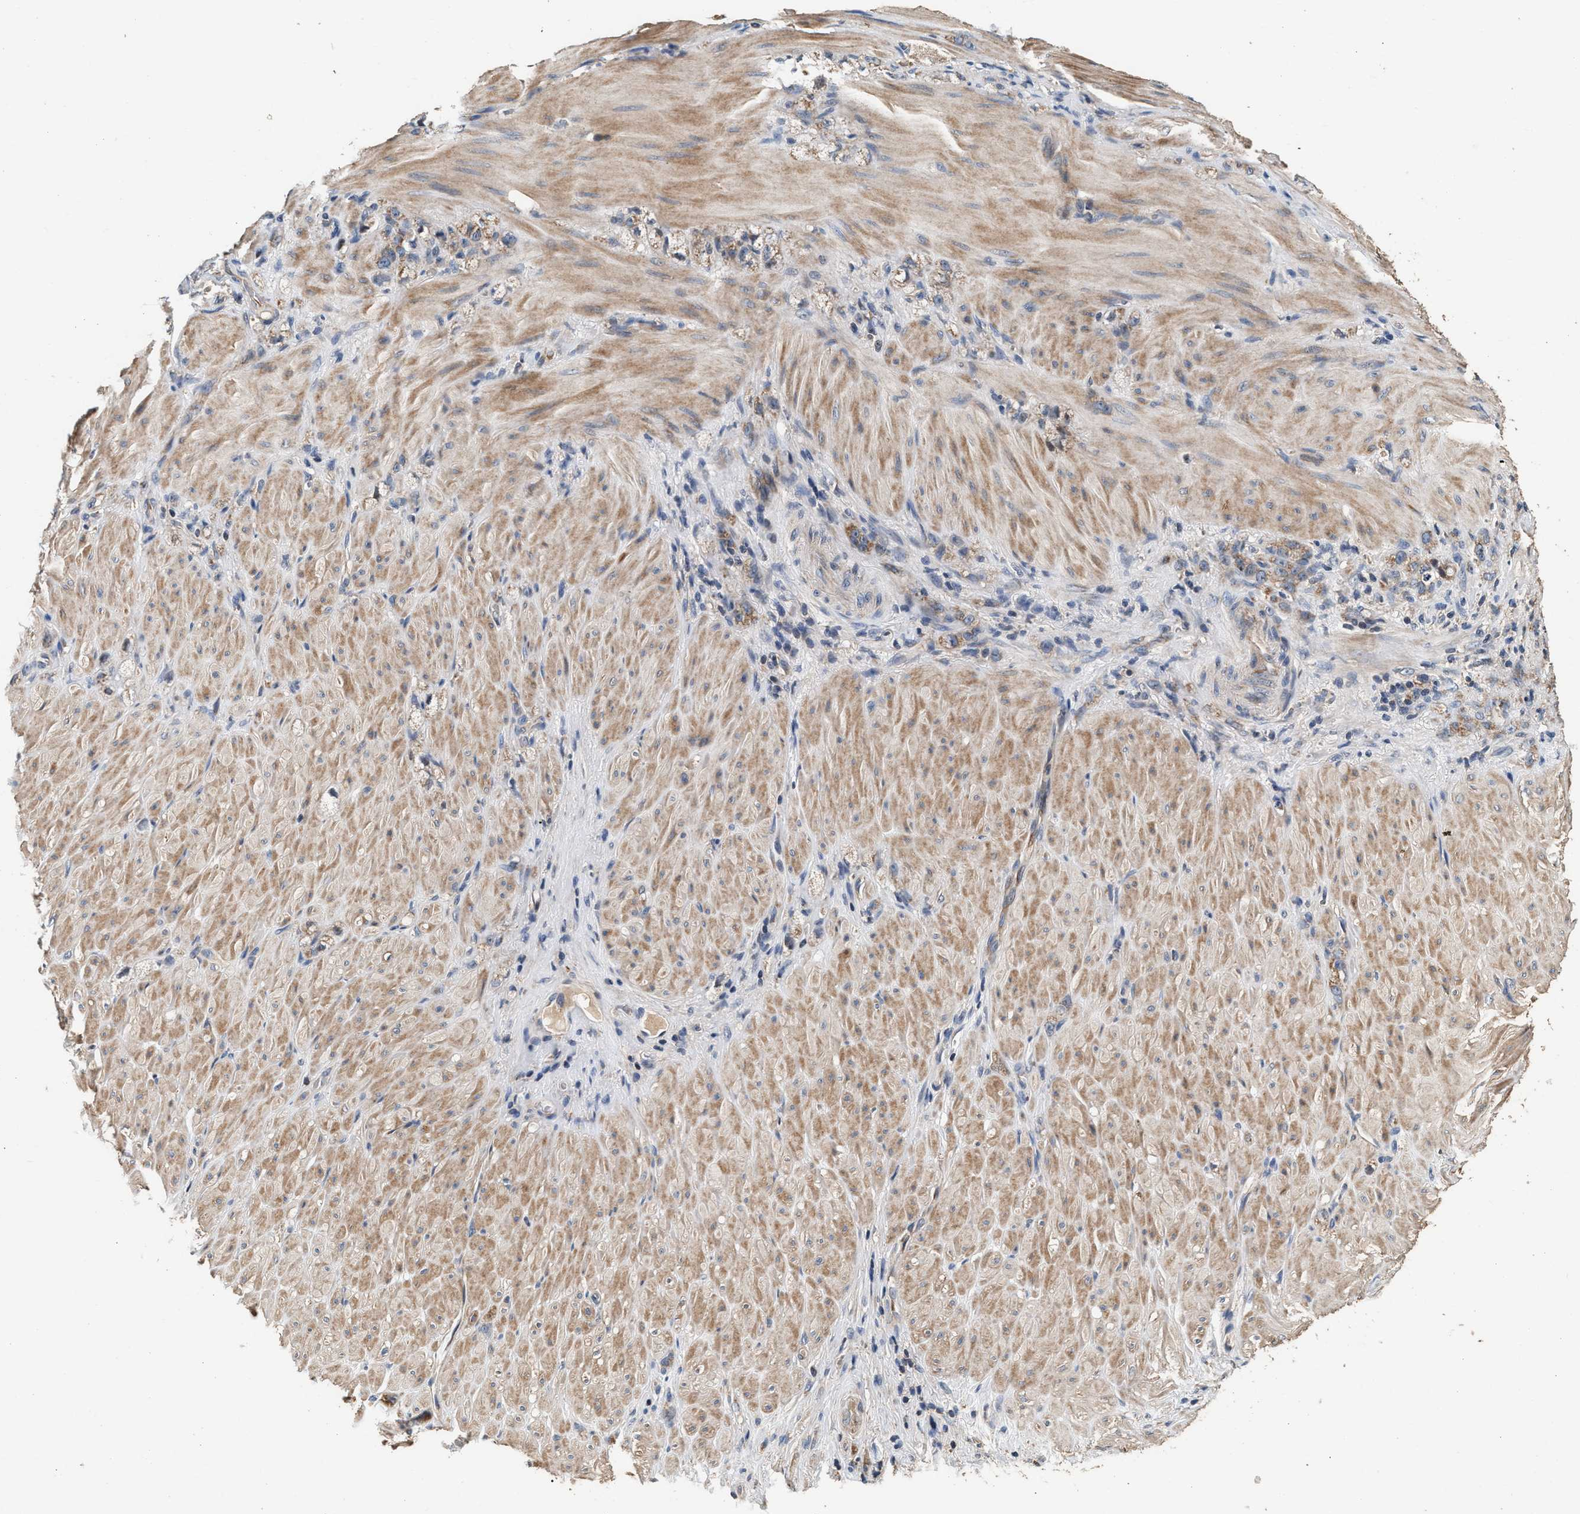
{"staining": {"intensity": "moderate", "quantity": ">75%", "location": "cytoplasmic/membranous"}, "tissue": "stomach cancer", "cell_type": "Tumor cells", "image_type": "cancer", "snomed": [{"axis": "morphology", "description": "Normal tissue, NOS"}, {"axis": "morphology", "description": "Adenocarcinoma, NOS"}, {"axis": "topography", "description": "Stomach"}], "caption": "Moderate cytoplasmic/membranous protein positivity is present in about >75% of tumor cells in stomach cancer. The staining was performed using DAB, with brown indicating positive protein expression. Nuclei are stained blue with hematoxylin.", "gene": "PTGR3", "patient": {"sex": "male", "age": 82}}